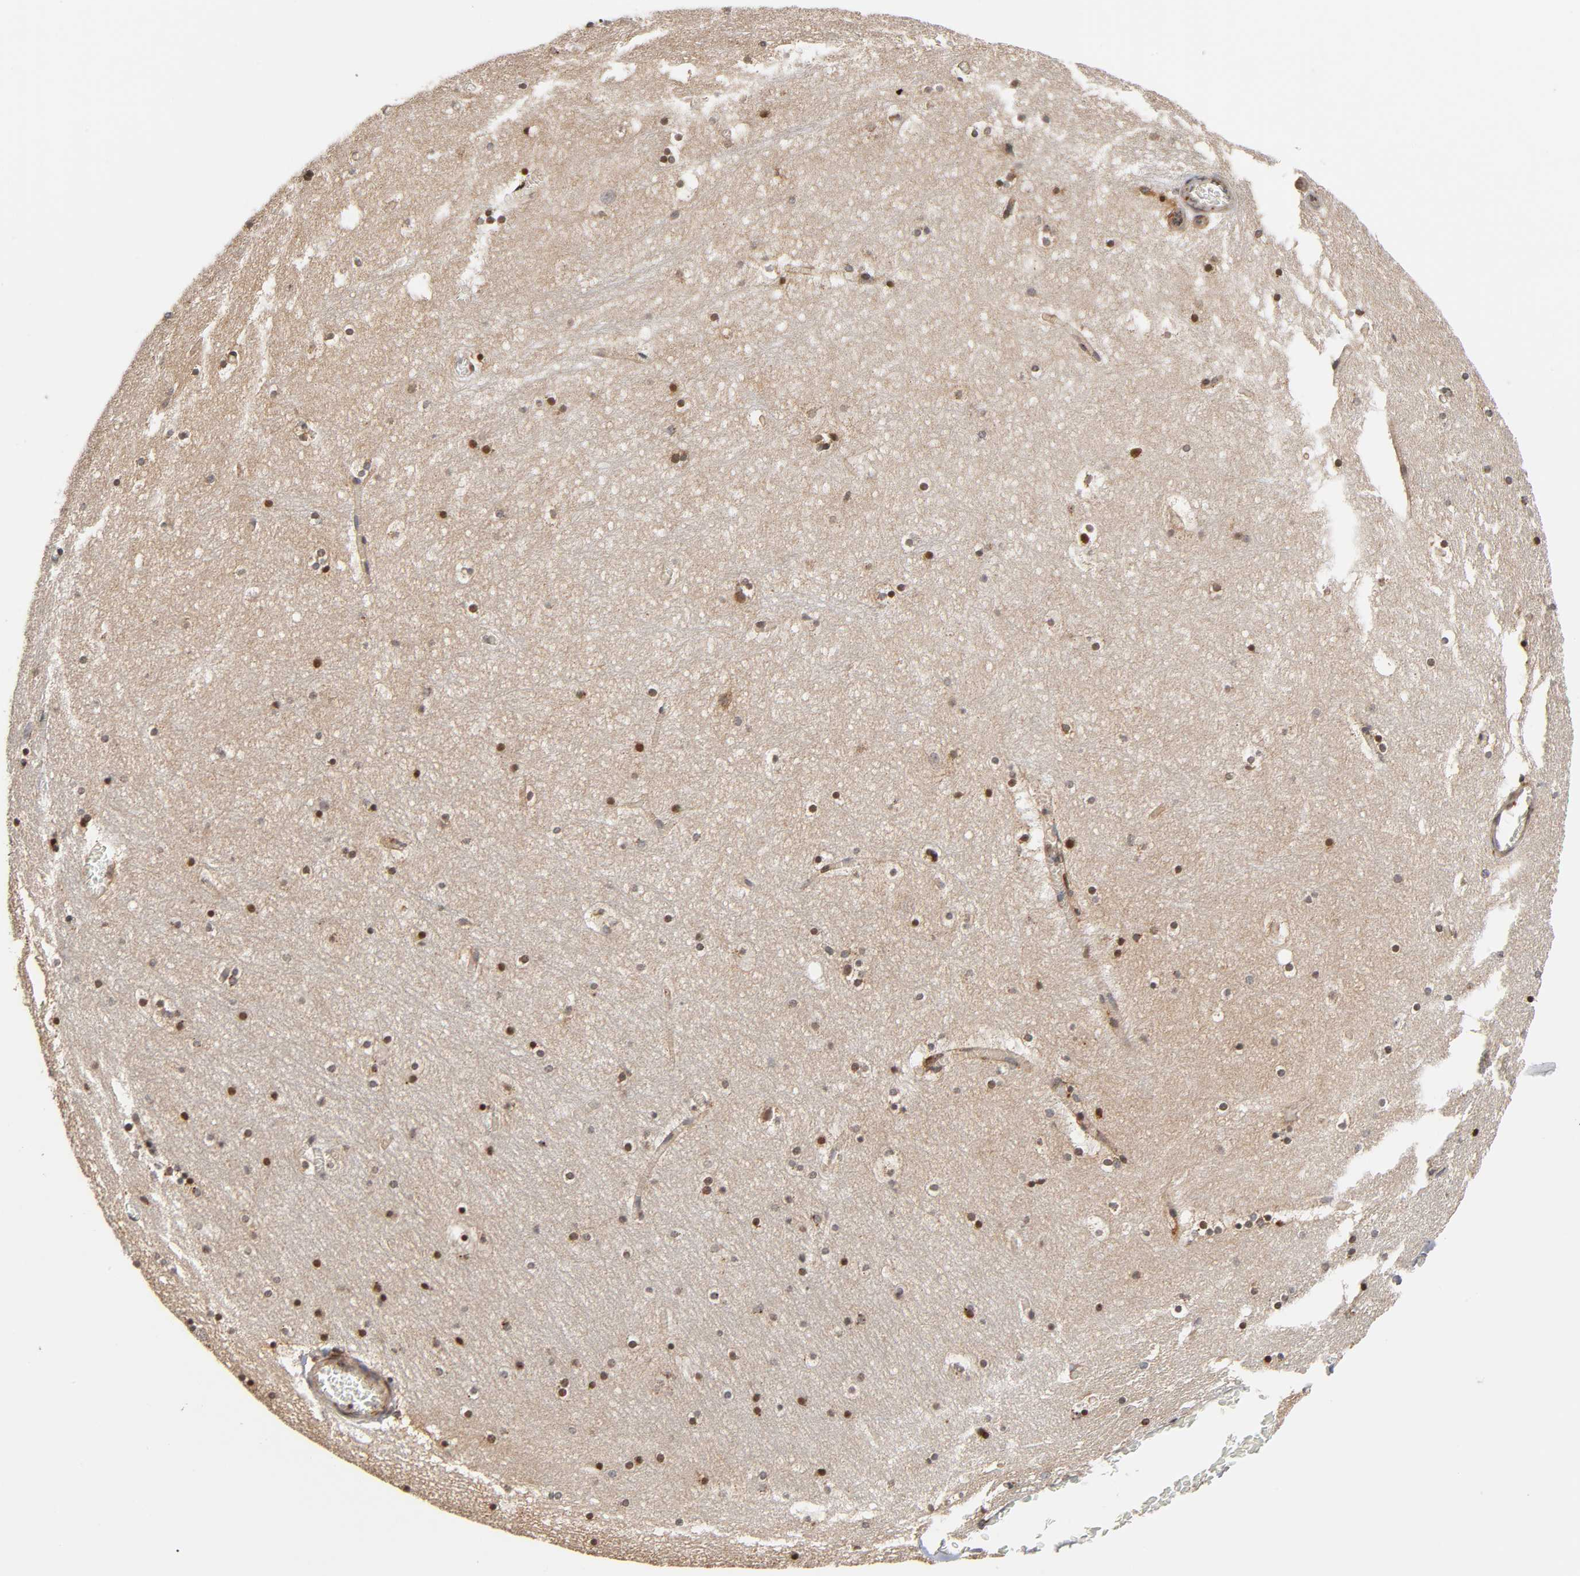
{"staining": {"intensity": "moderate", "quantity": "25%-75%", "location": "nuclear"}, "tissue": "hippocampus", "cell_type": "Glial cells", "image_type": "normal", "snomed": [{"axis": "morphology", "description": "Normal tissue, NOS"}, {"axis": "topography", "description": "Hippocampus"}], "caption": "Protein staining demonstrates moderate nuclear expression in approximately 25%-75% of glial cells in normal hippocampus. (Stains: DAB in brown, nuclei in blue, Microscopy: brightfield microscopy at high magnification).", "gene": "ITGAV", "patient": {"sex": "male", "age": 45}}